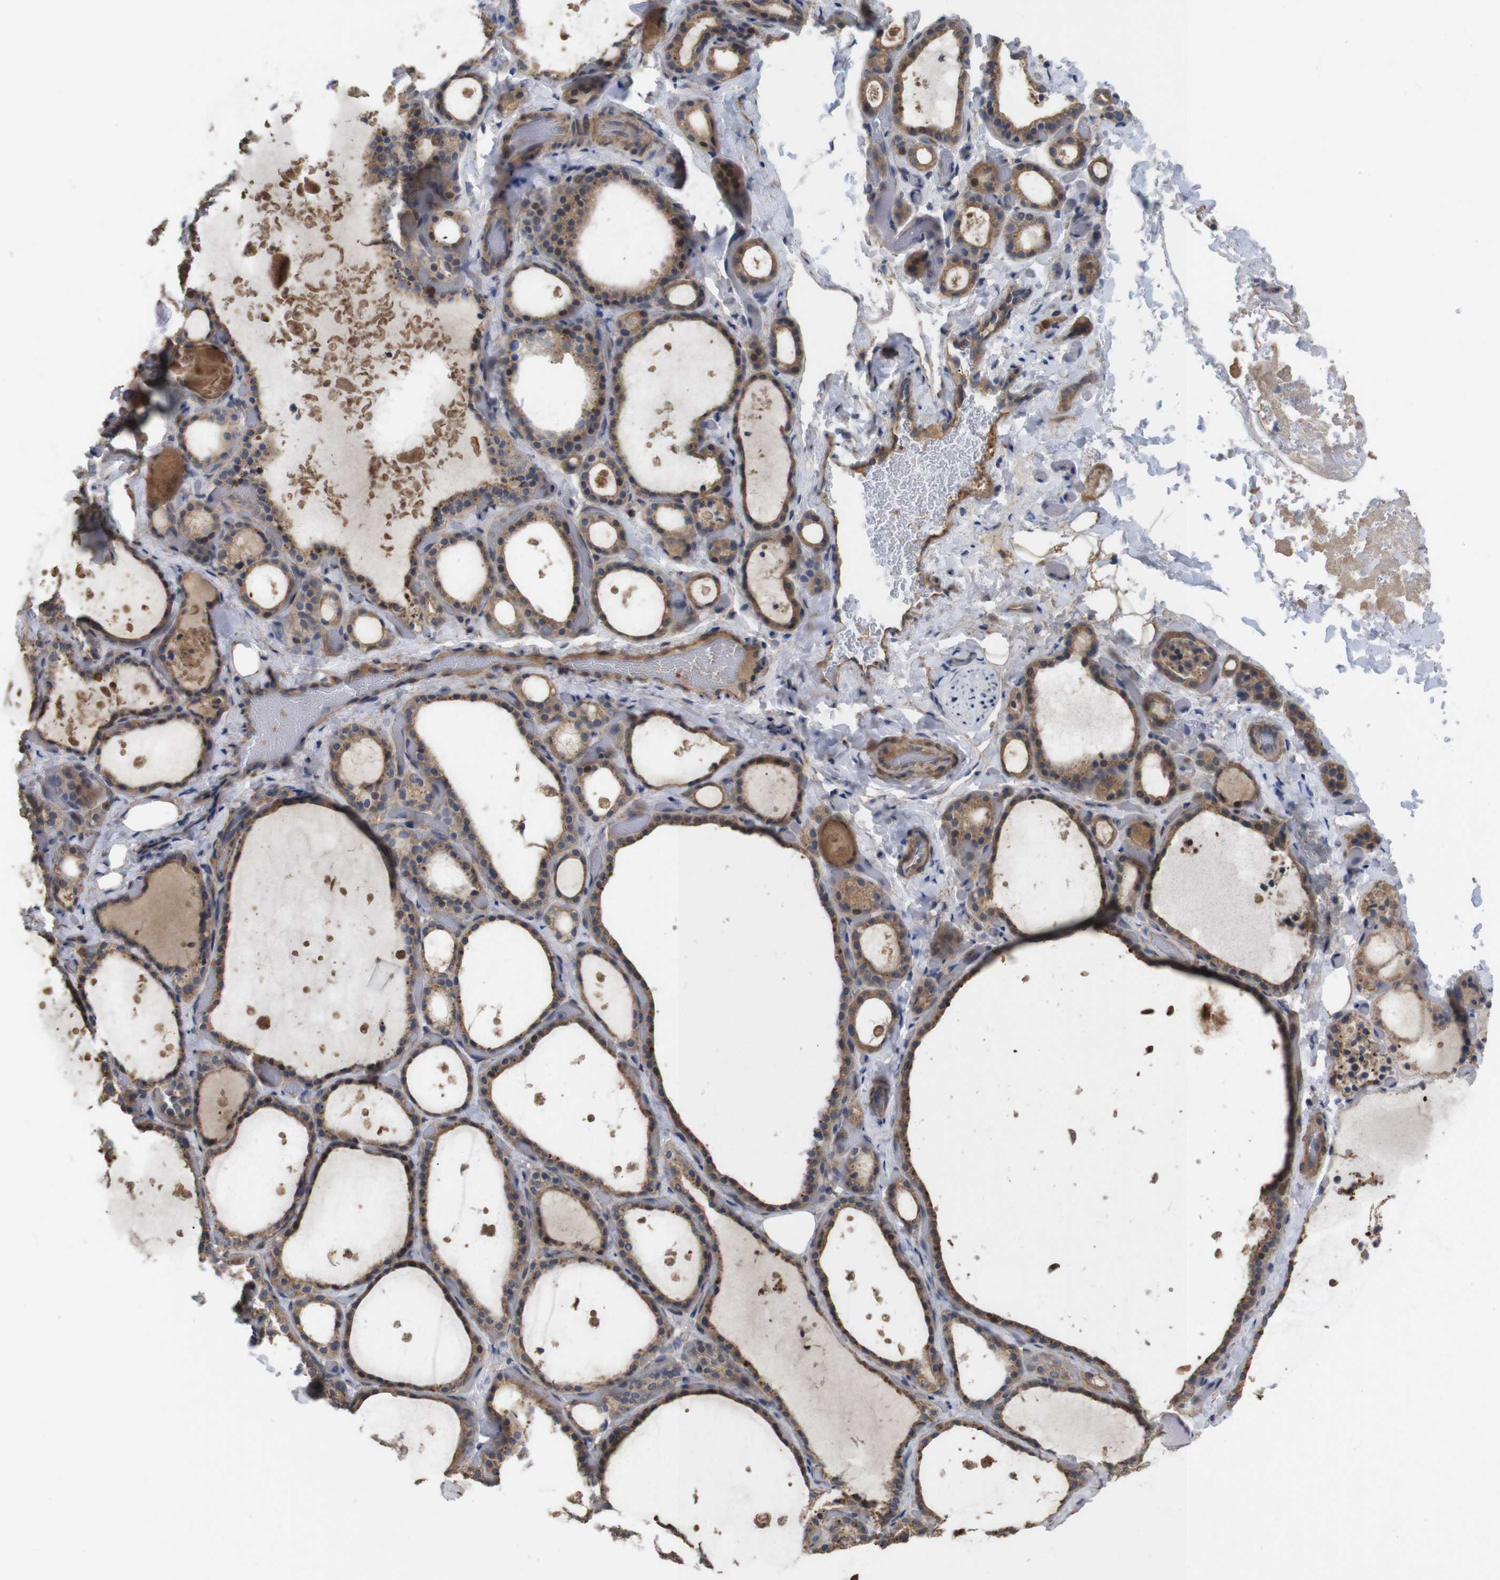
{"staining": {"intensity": "moderate", "quantity": ">75%", "location": "cytoplasmic/membranous"}, "tissue": "thyroid gland", "cell_type": "Glandular cells", "image_type": "normal", "snomed": [{"axis": "morphology", "description": "Normal tissue, NOS"}, {"axis": "topography", "description": "Thyroid gland"}], "caption": "Protein positivity by IHC shows moderate cytoplasmic/membranous staining in approximately >75% of glandular cells in unremarkable thyroid gland.", "gene": "TIAM1", "patient": {"sex": "female", "age": 44}}